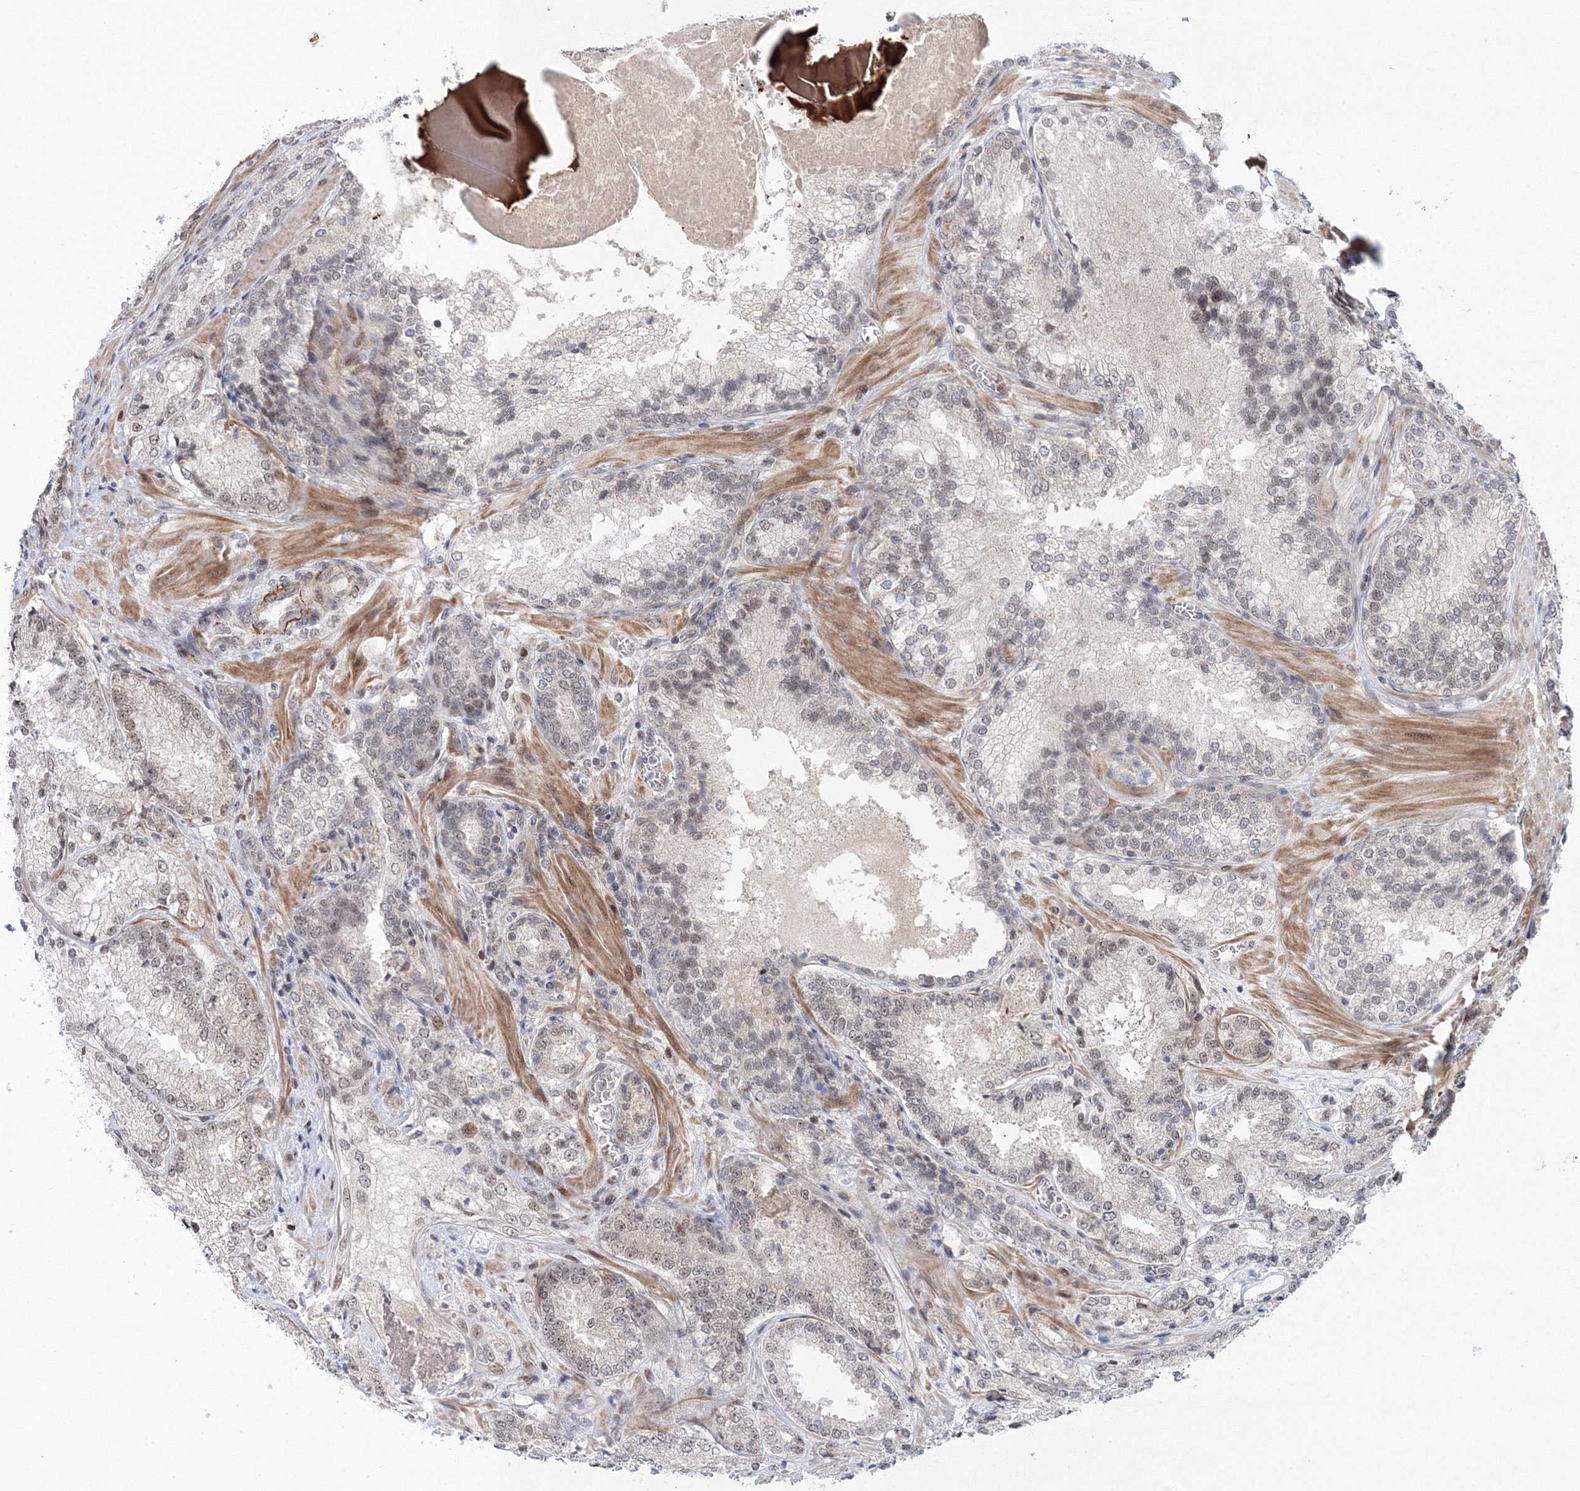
{"staining": {"intensity": "weak", "quantity": "<25%", "location": "nuclear"}, "tissue": "prostate cancer", "cell_type": "Tumor cells", "image_type": "cancer", "snomed": [{"axis": "morphology", "description": "Adenocarcinoma, Low grade"}, {"axis": "topography", "description": "Prostate"}], "caption": "Tumor cells are negative for brown protein staining in adenocarcinoma (low-grade) (prostate). Brightfield microscopy of immunohistochemistry (IHC) stained with DAB (3,3'-diaminobenzidine) (brown) and hematoxylin (blue), captured at high magnification.", "gene": "NOA1", "patient": {"sex": "male", "age": 74}}